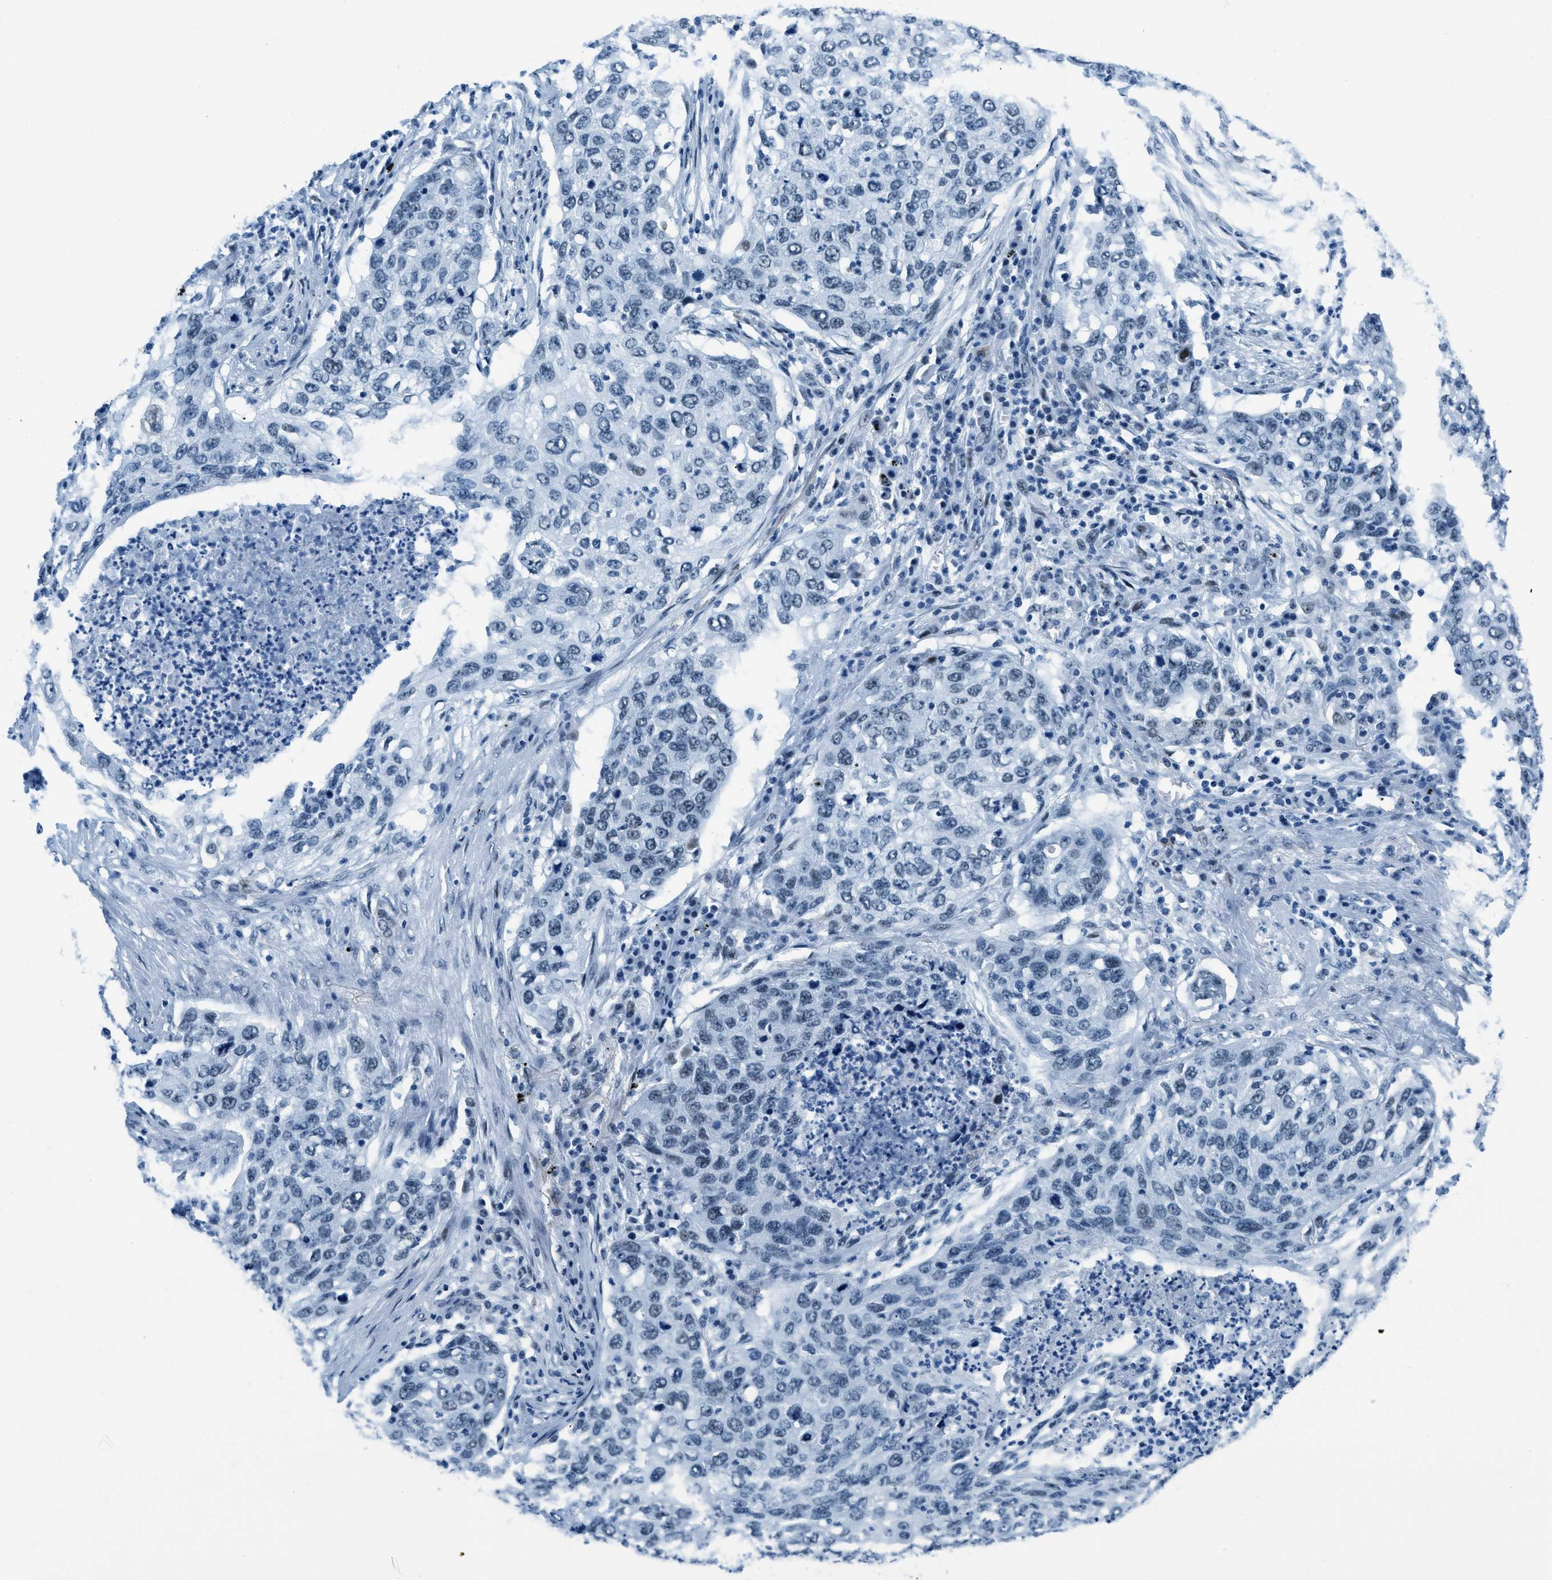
{"staining": {"intensity": "negative", "quantity": "none", "location": "none"}, "tissue": "lung cancer", "cell_type": "Tumor cells", "image_type": "cancer", "snomed": [{"axis": "morphology", "description": "Squamous cell carcinoma, NOS"}, {"axis": "topography", "description": "Lung"}], "caption": "Protein analysis of lung cancer (squamous cell carcinoma) demonstrates no significant positivity in tumor cells.", "gene": "PLA2G2A", "patient": {"sex": "female", "age": 63}}